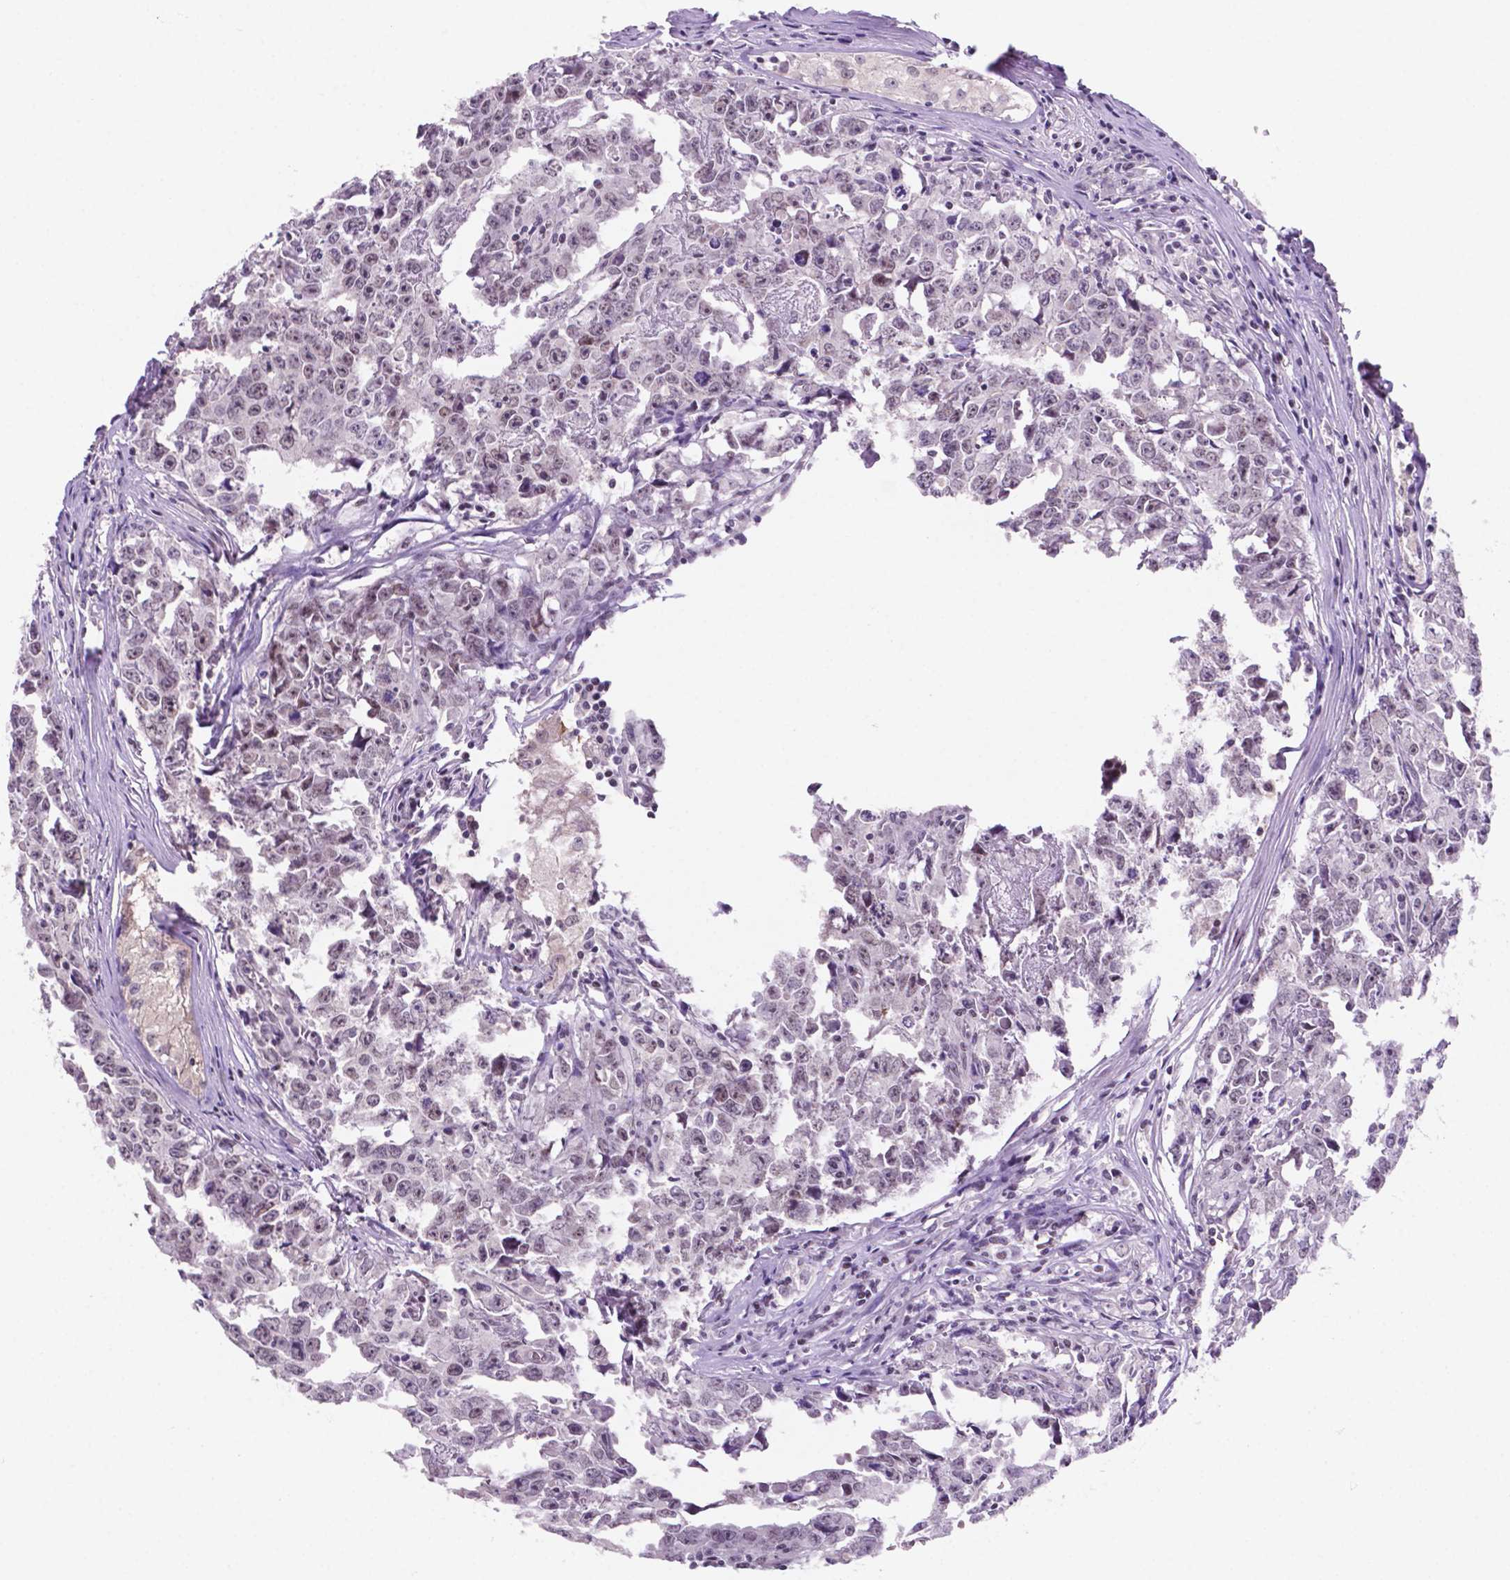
{"staining": {"intensity": "weak", "quantity": "<25%", "location": "nuclear"}, "tissue": "testis cancer", "cell_type": "Tumor cells", "image_type": "cancer", "snomed": [{"axis": "morphology", "description": "Carcinoma, Embryonal, NOS"}, {"axis": "topography", "description": "Testis"}], "caption": "The photomicrograph reveals no significant staining in tumor cells of testis cancer.", "gene": "NCOR1", "patient": {"sex": "male", "age": 22}}